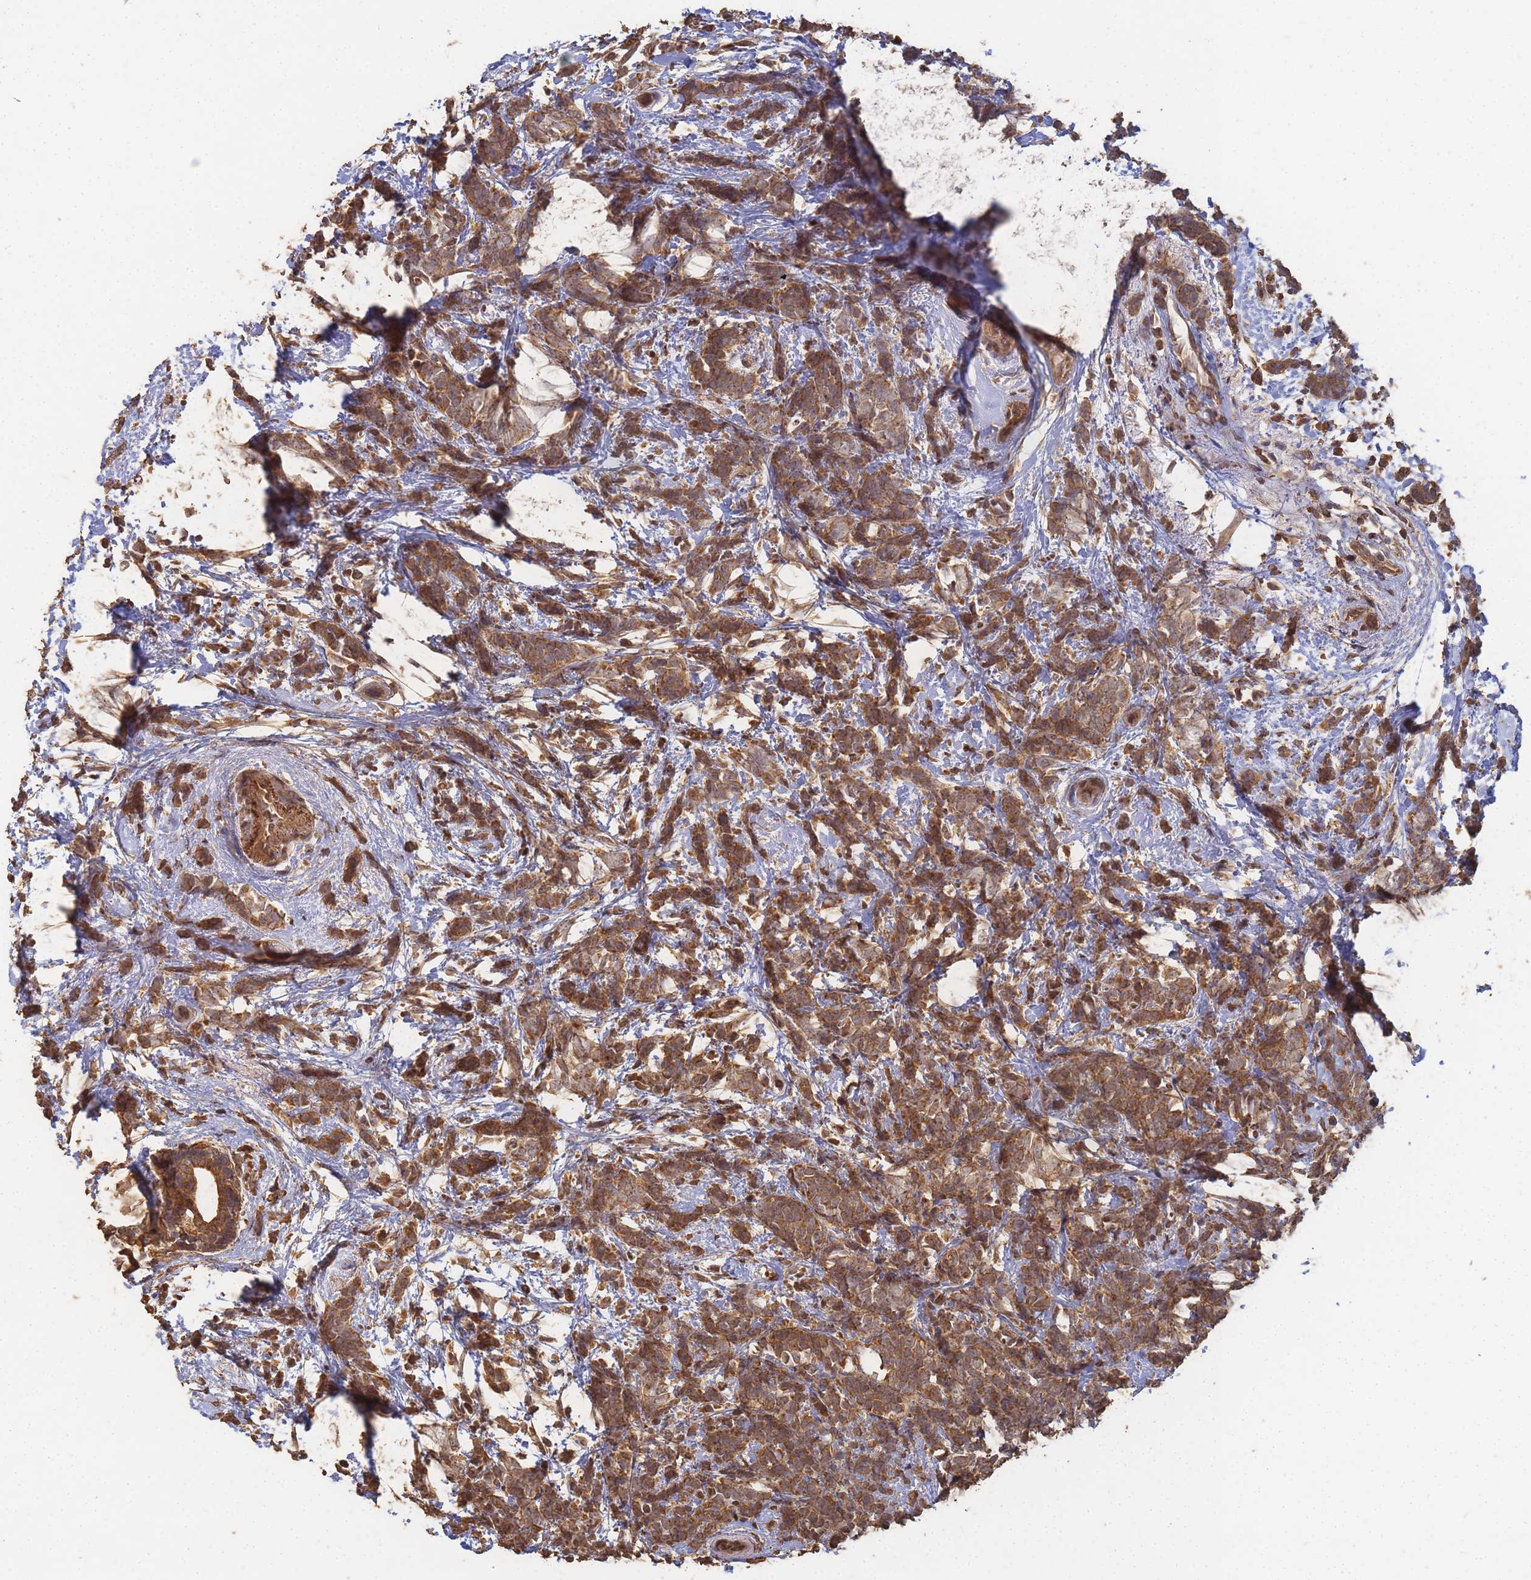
{"staining": {"intensity": "moderate", "quantity": ">75%", "location": "cytoplasmic/membranous"}, "tissue": "breast cancer", "cell_type": "Tumor cells", "image_type": "cancer", "snomed": [{"axis": "morphology", "description": "Lobular carcinoma"}, {"axis": "topography", "description": "Breast"}], "caption": "Breast lobular carcinoma stained for a protein demonstrates moderate cytoplasmic/membranous positivity in tumor cells.", "gene": "ALKBH1", "patient": {"sex": "female", "age": 58}}